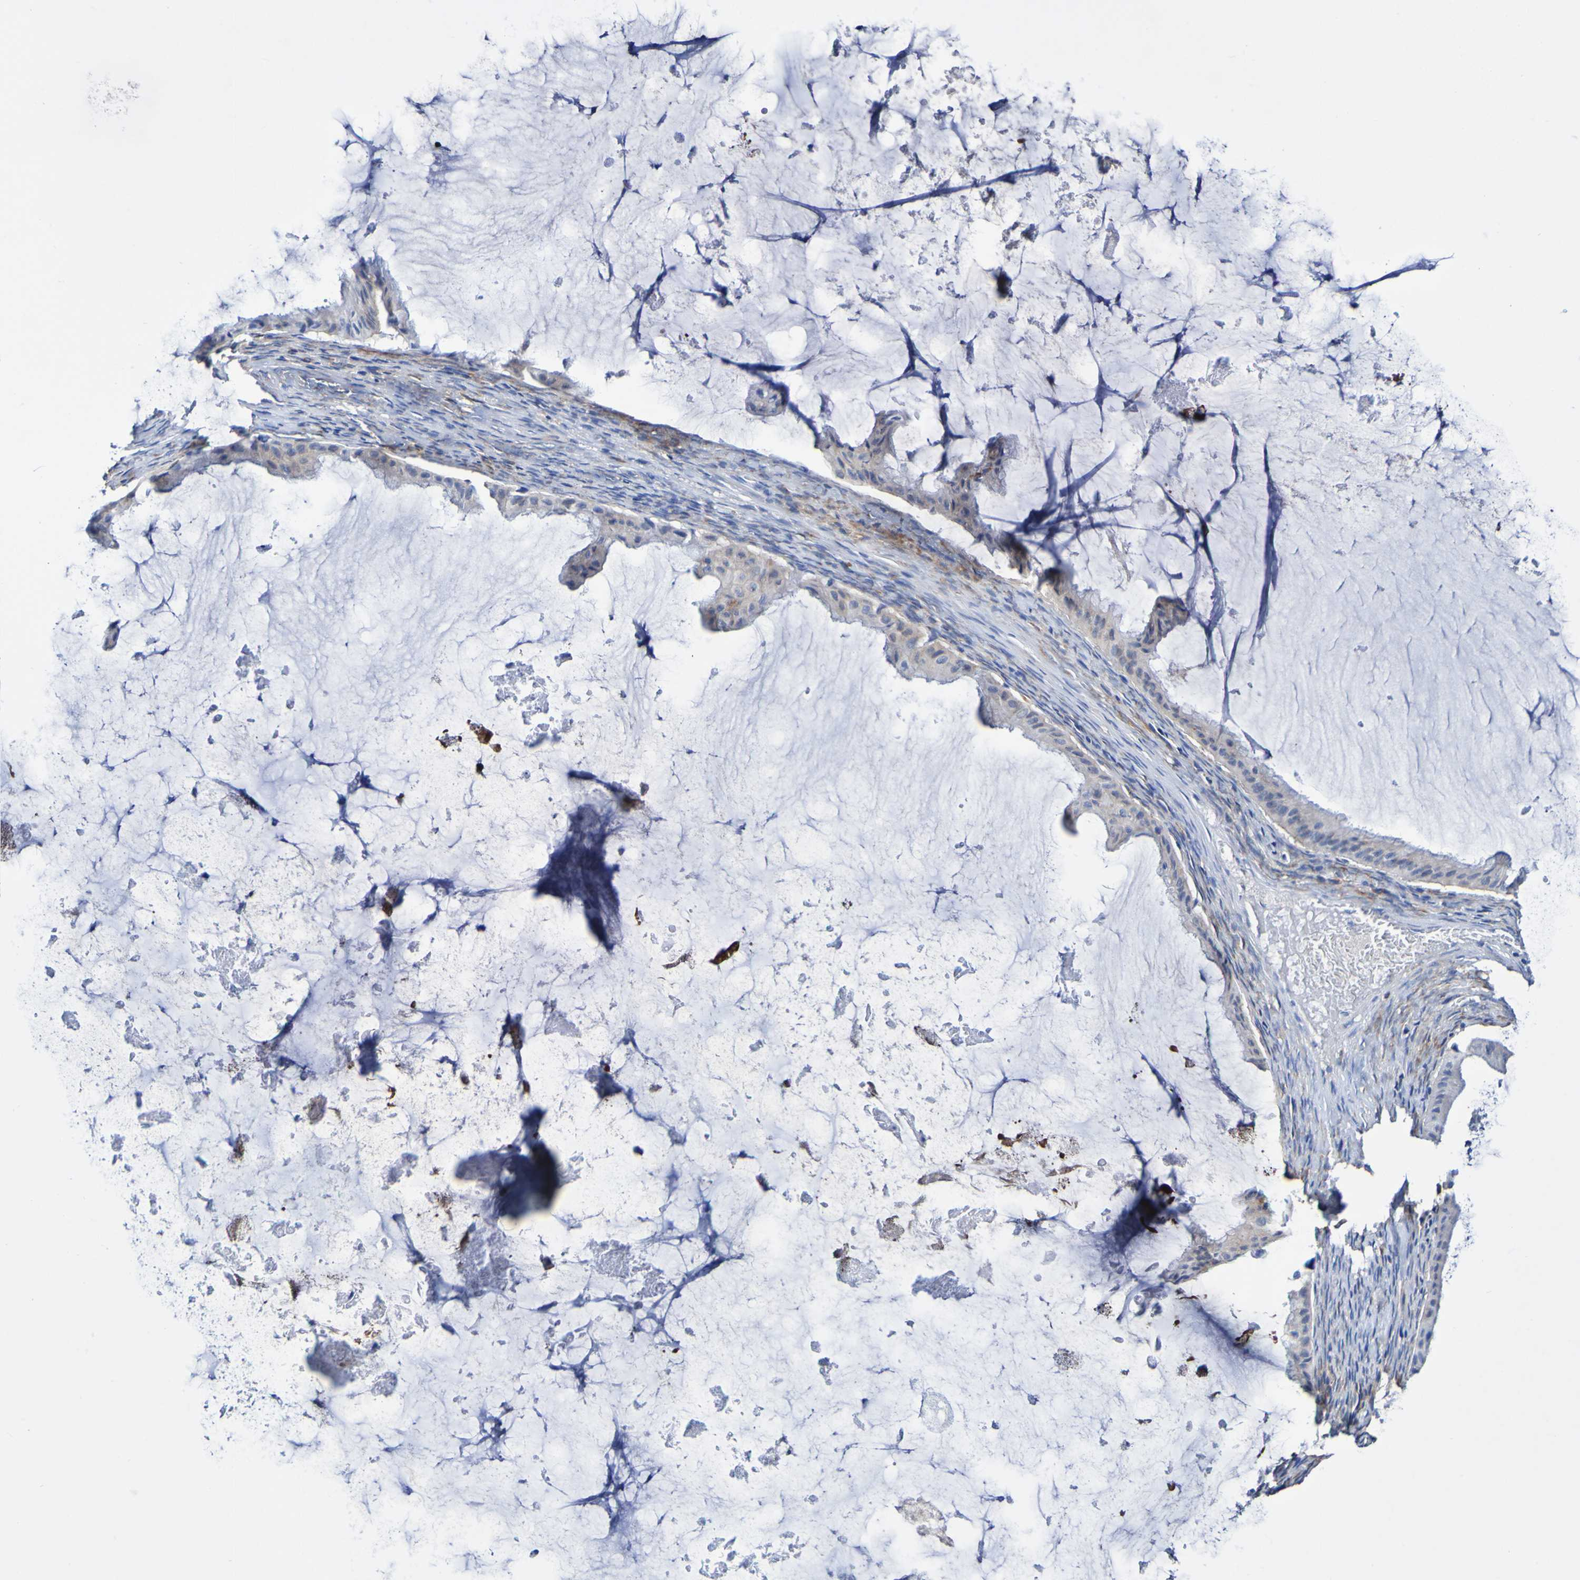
{"staining": {"intensity": "negative", "quantity": "none", "location": "none"}, "tissue": "ovarian cancer", "cell_type": "Tumor cells", "image_type": "cancer", "snomed": [{"axis": "morphology", "description": "Cystadenocarcinoma, mucinous, NOS"}, {"axis": "topography", "description": "Ovary"}], "caption": "Immunohistochemistry histopathology image of neoplastic tissue: ovarian mucinous cystadenocarcinoma stained with DAB shows no significant protein expression in tumor cells.", "gene": "SEZ6", "patient": {"sex": "female", "age": 61}}